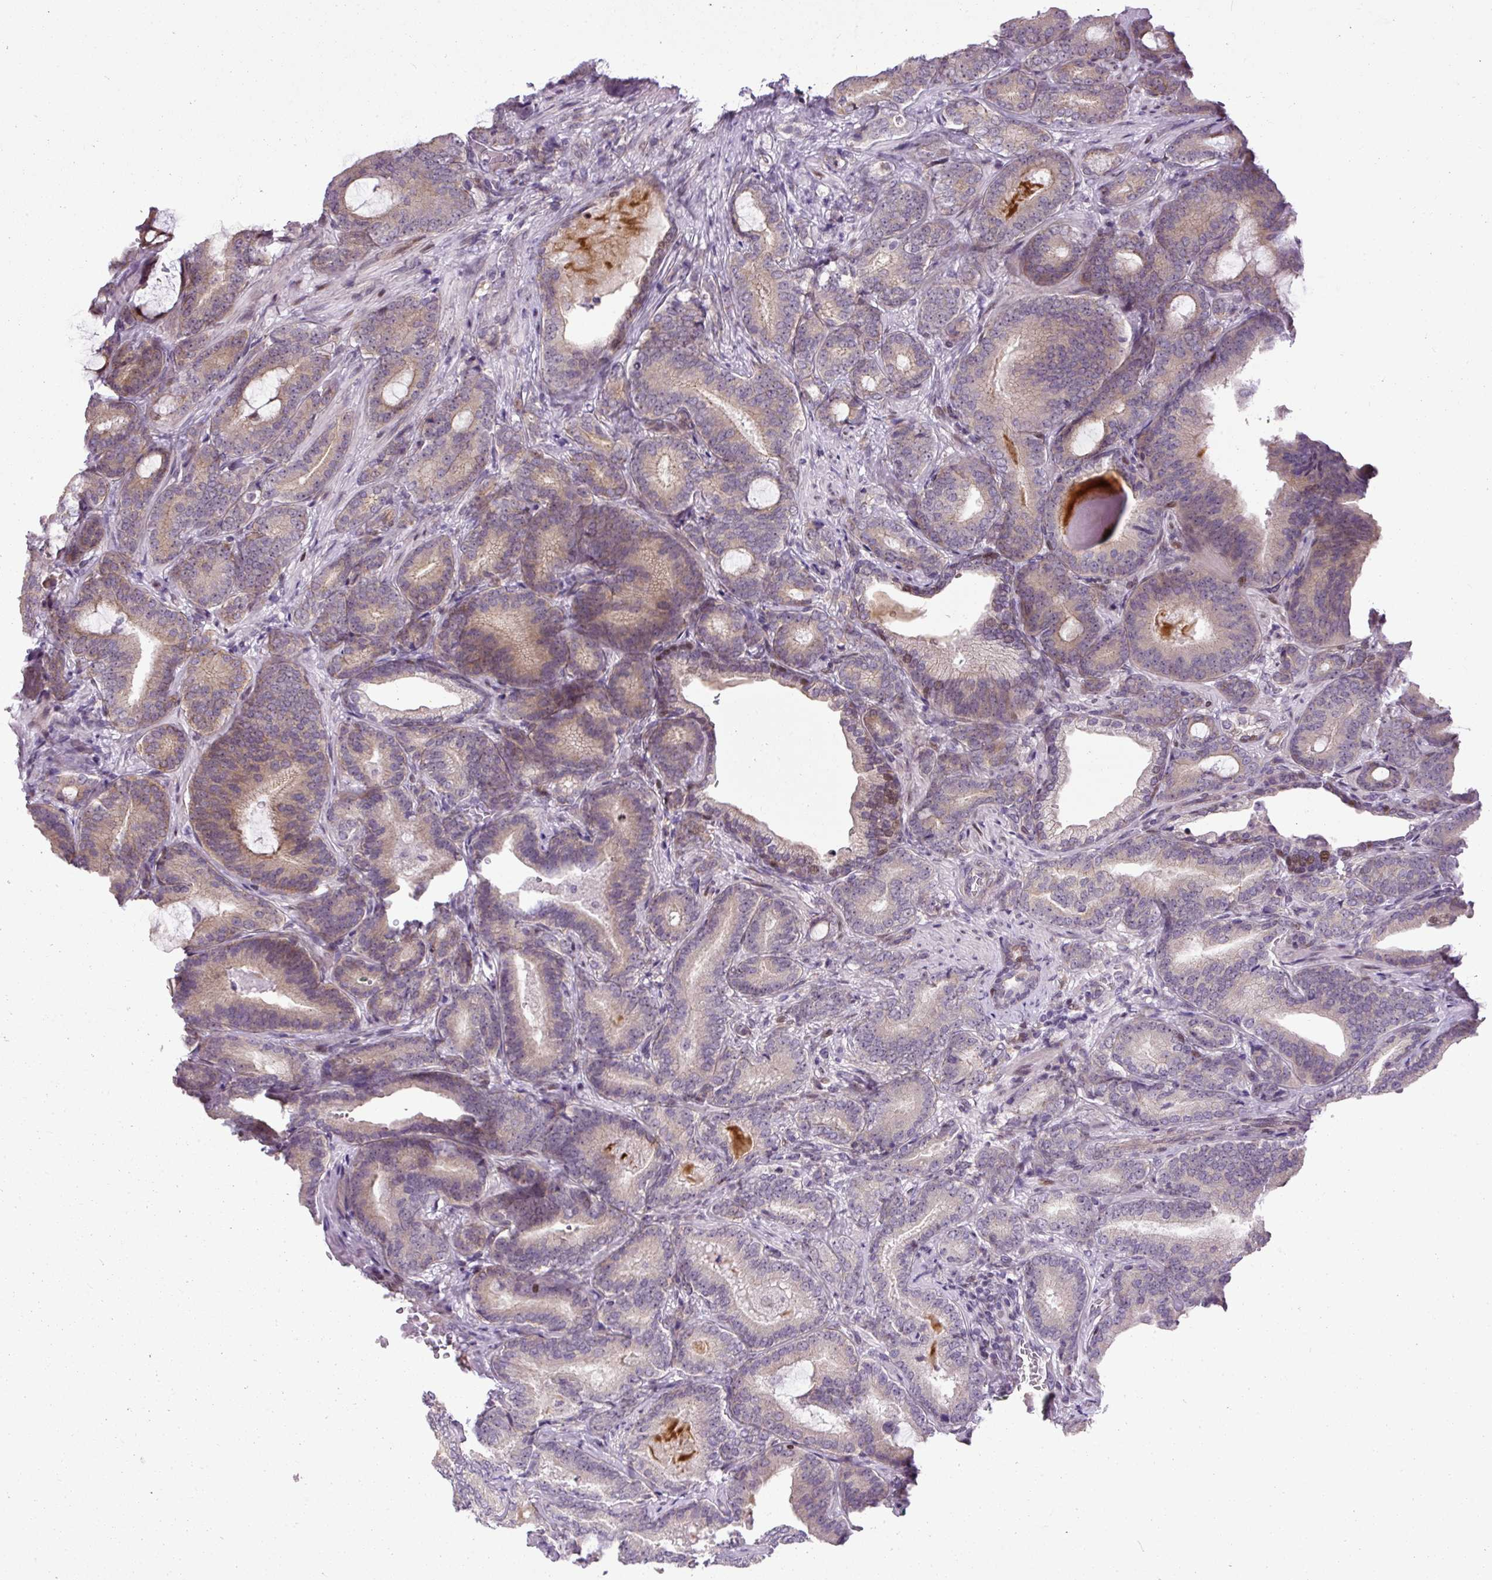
{"staining": {"intensity": "weak", "quantity": ">75%", "location": "cytoplasmic/membranous"}, "tissue": "prostate cancer", "cell_type": "Tumor cells", "image_type": "cancer", "snomed": [{"axis": "morphology", "description": "Adenocarcinoma, Low grade"}, {"axis": "topography", "description": "Prostate and seminal vesicle, NOS"}], "caption": "Protein staining demonstrates weak cytoplasmic/membranous positivity in approximately >75% of tumor cells in adenocarcinoma (low-grade) (prostate). The staining is performed using DAB (3,3'-diaminobenzidine) brown chromogen to label protein expression. The nuclei are counter-stained blue using hematoxylin.", "gene": "ARHGEF18", "patient": {"sex": "male", "age": 61}}